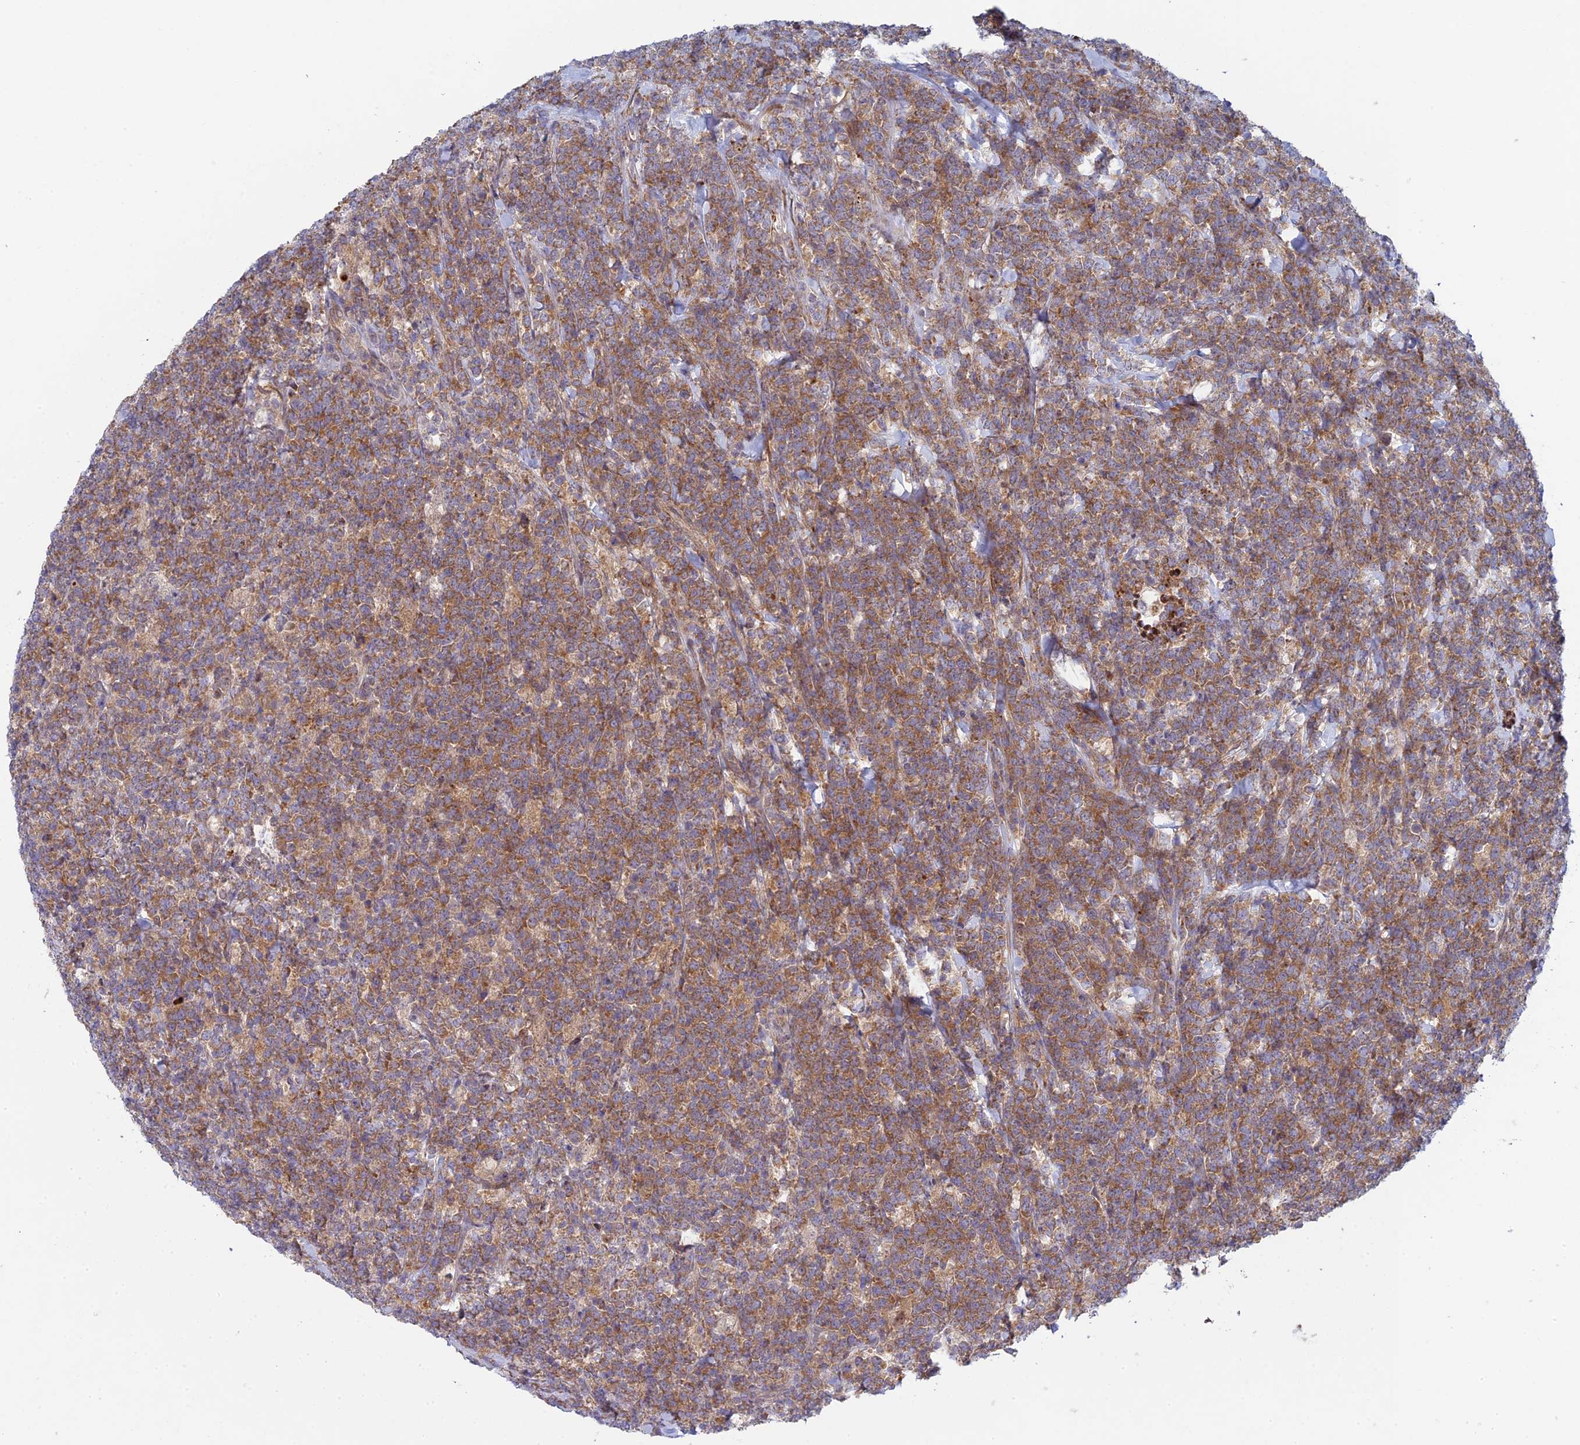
{"staining": {"intensity": "moderate", "quantity": ">75%", "location": "cytoplasmic/membranous"}, "tissue": "lymphoma", "cell_type": "Tumor cells", "image_type": "cancer", "snomed": [{"axis": "morphology", "description": "Malignant lymphoma, non-Hodgkin's type, High grade"}, {"axis": "topography", "description": "Small intestine"}], "caption": "Human malignant lymphoma, non-Hodgkin's type (high-grade) stained with a brown dye displays moderate cytoplasmic/membranous positive expression in about >75% of tumor cells.", "gene": "INCA1", "patient": {"sex": "male", "age": 8}}